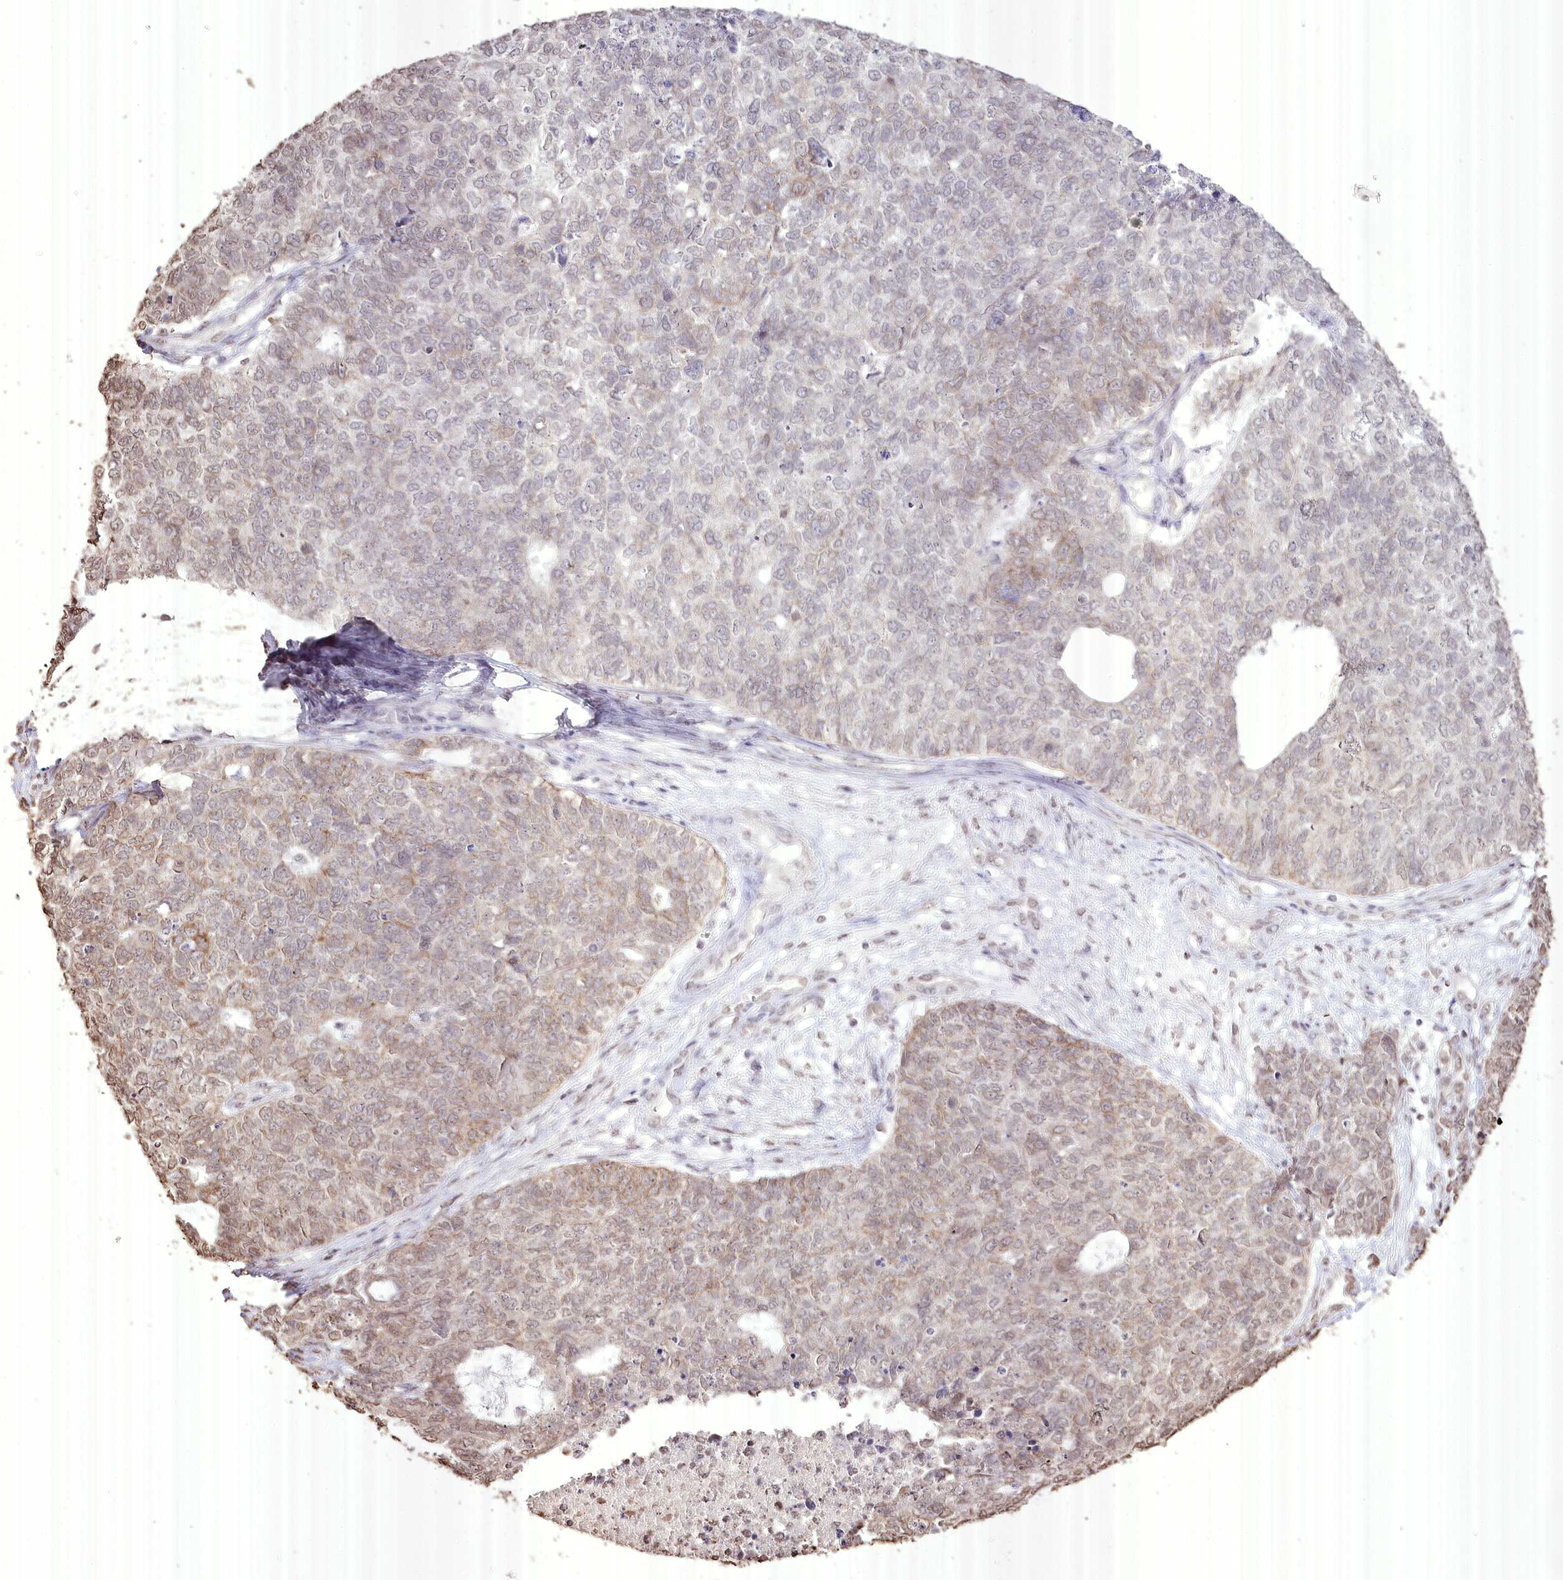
{"staining": {"intensity": "weak", "quantity": "25%-75%", "location": "cytoplasmic/membranous"}, "tissue": "cervical cancer", "cell_type": "Tumor cells", "image_type": "cancer", "snomed": [{"axis": "morphology", "description": "Squamous cell carcinoma, NOS"}, {"axis": "topography", "description": "Cervix"}], "caption": "IHC photomicrograph of human squamous cell carcinoma (cervical) stained for a protein (brown), which displays low levels of weak cytoplasmic/membranous positivity in approximately 25%-75% of tumor cells.", "gene": "SLC39A10", "patient": {"sex": "female", "age": 63}}